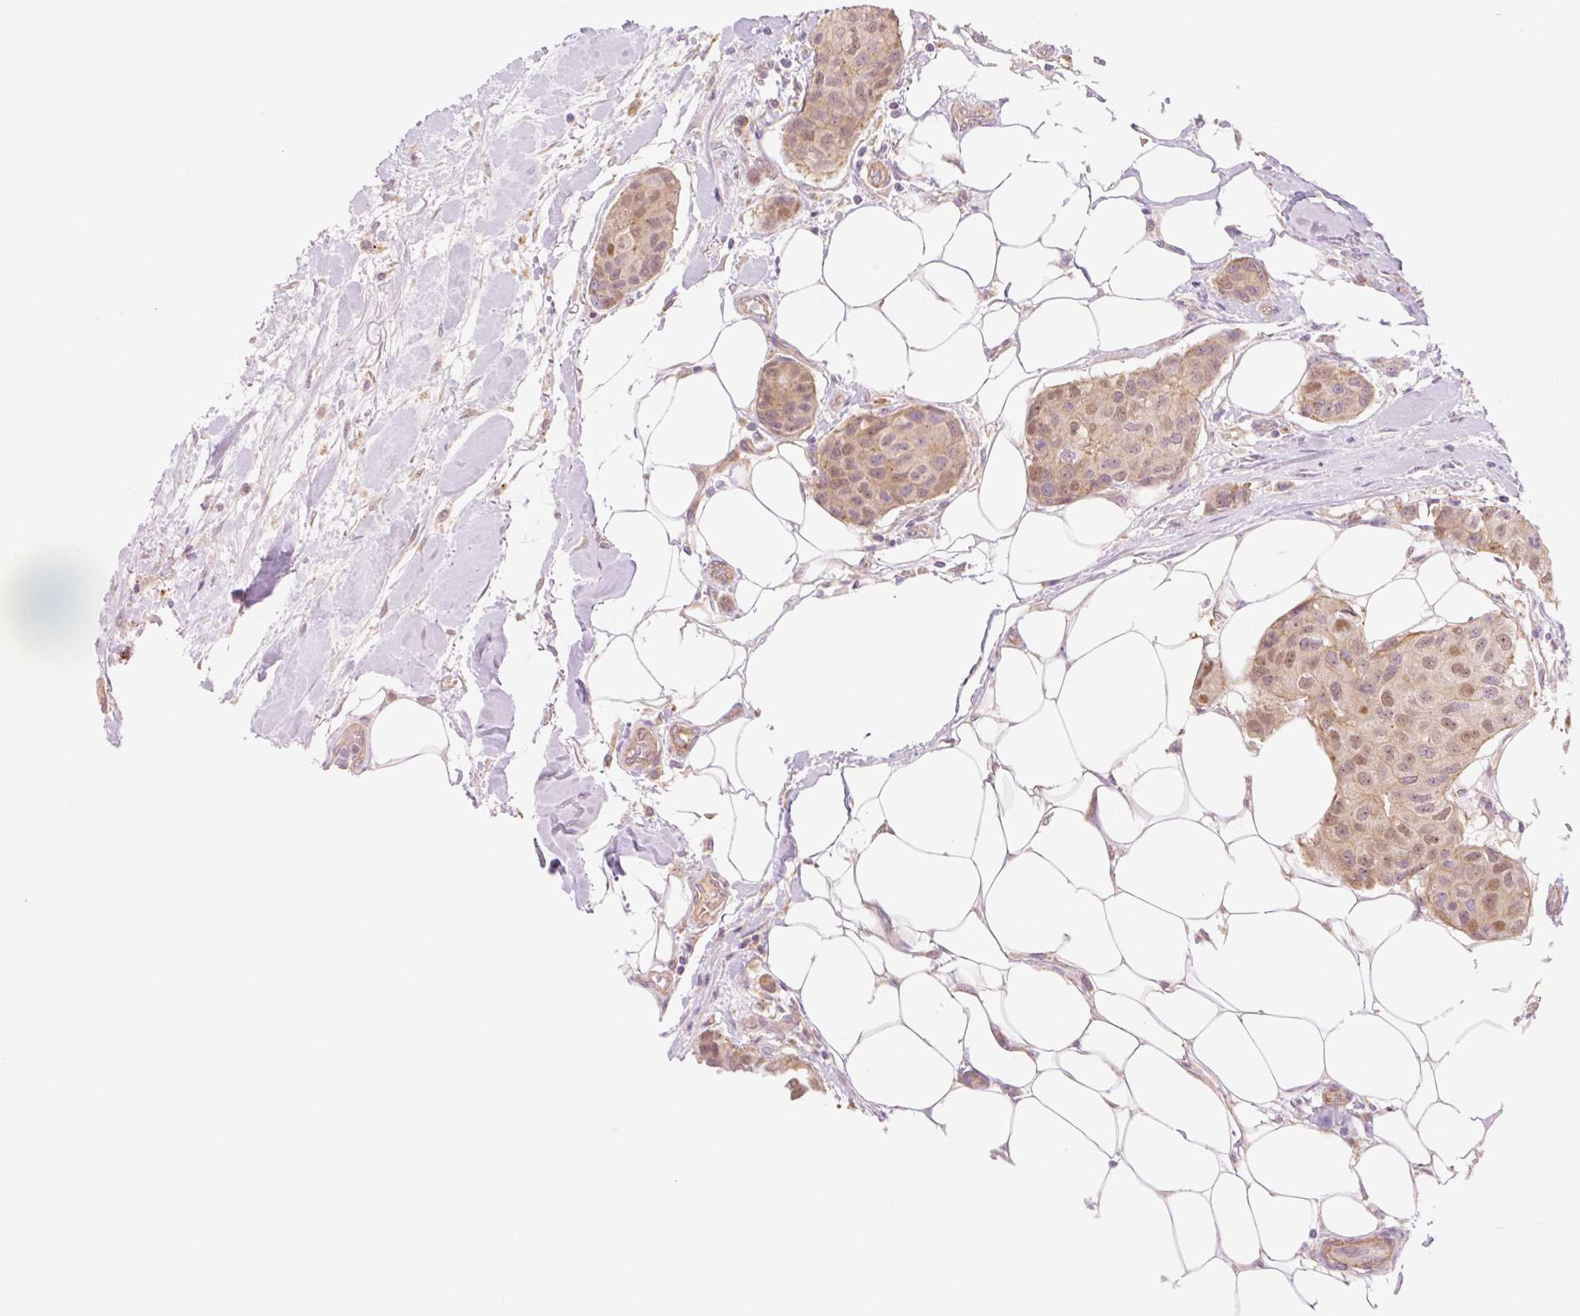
{"staining": {"intensity": "weak", "quantity": ">75%", "location": "cytoplasmic/membranous,nuclear"}, "tissue": "breast cancer", "cell_type": "Tumor cells", "image_type": "cancer", "snomed": [{"axis": "morphology", "description": "Duct carcinoma"}, {"axis": "topography", "description": "Breast"}, {"axis": "topography", "description": "Lymph node"}], "caption": "A brown stain shows weak cytoplasmic/membranous and nuclear positivity of a protein in human breast cancer tumor cells.", "gene": "NLRP5", "patient": {"sex": "female", "age": 80}}